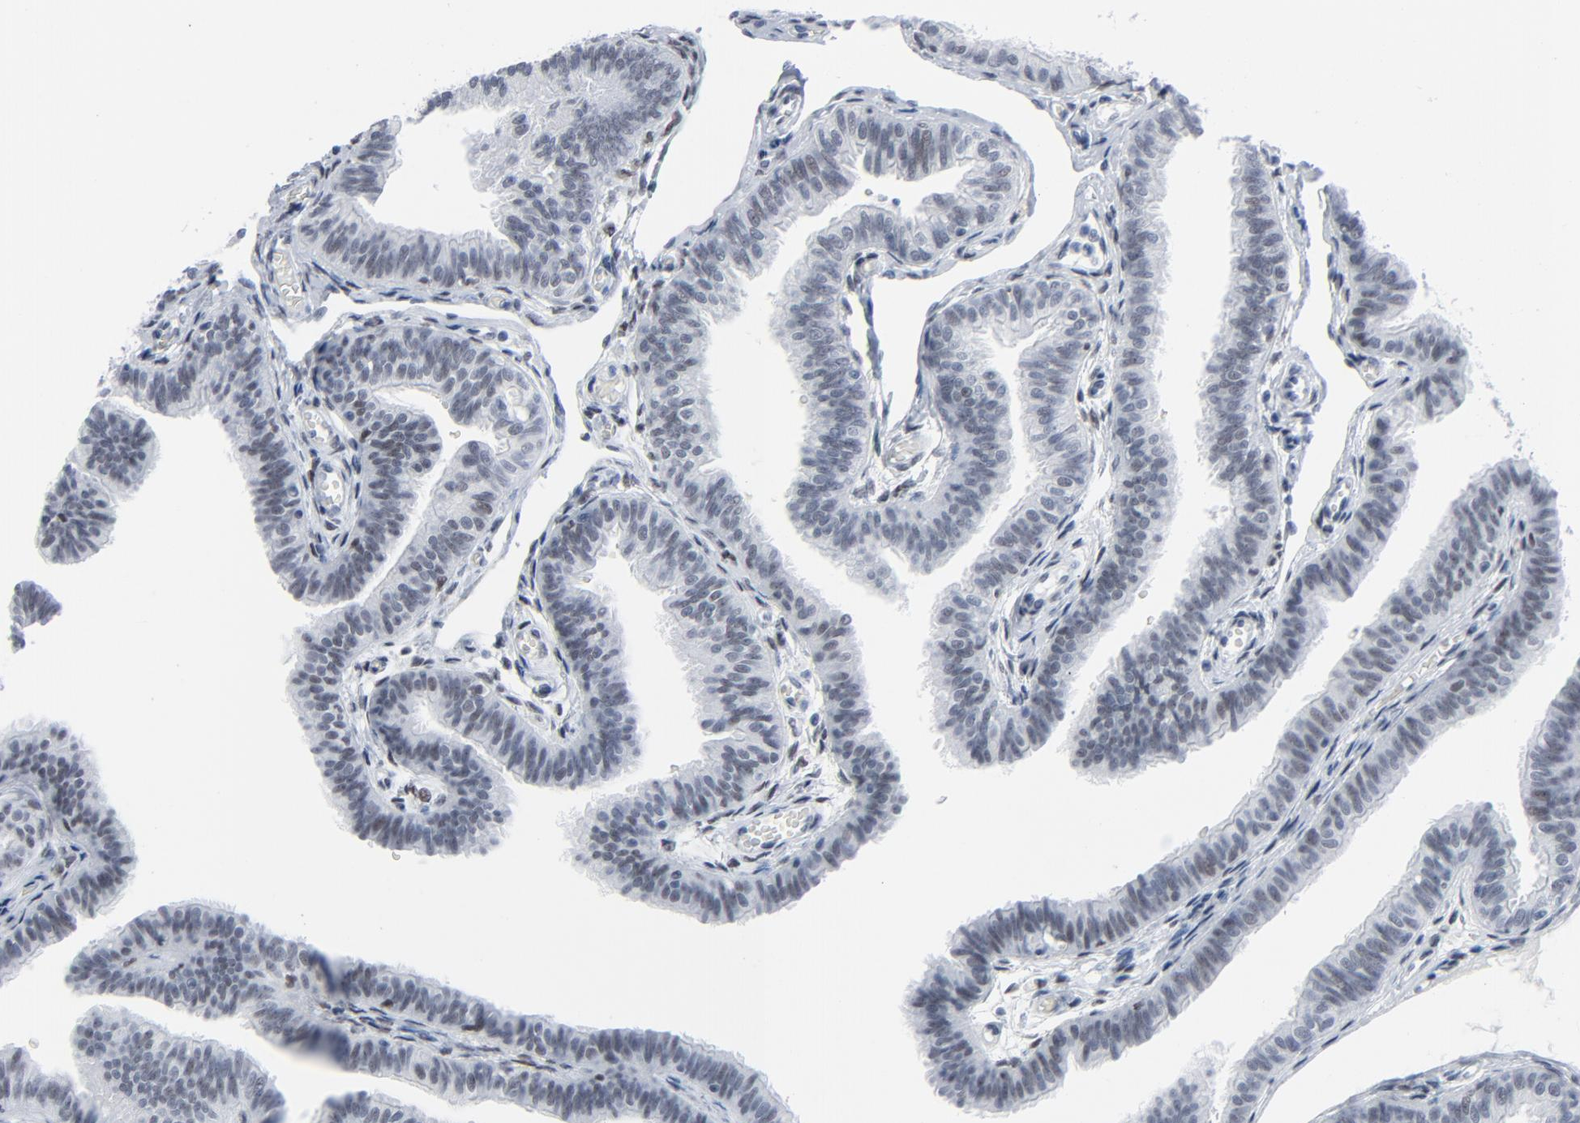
{"staining": {"intensity": "weak", "quantity": "25%-75%", "location": "nuclear"}, "tissue": "fallopian tube", "cell_type": "Glandular cells", "image_type": "normal", "snomed": [{"axis": "morphology", "description": "Normal tissue, NOS"}, {"axis": "morphology", "description": "Dermoid, NOS"}, {"axis": "topography", "description": "Fallopian tube"}], "caption": "Benign fallopian tube was stained to show a protein in brown. There is low levels of weak nuclear positivity in about 25%-75% of glandular cells.", "gene": "SIRT1", "patient": {"sex": "female", "age": 33}}